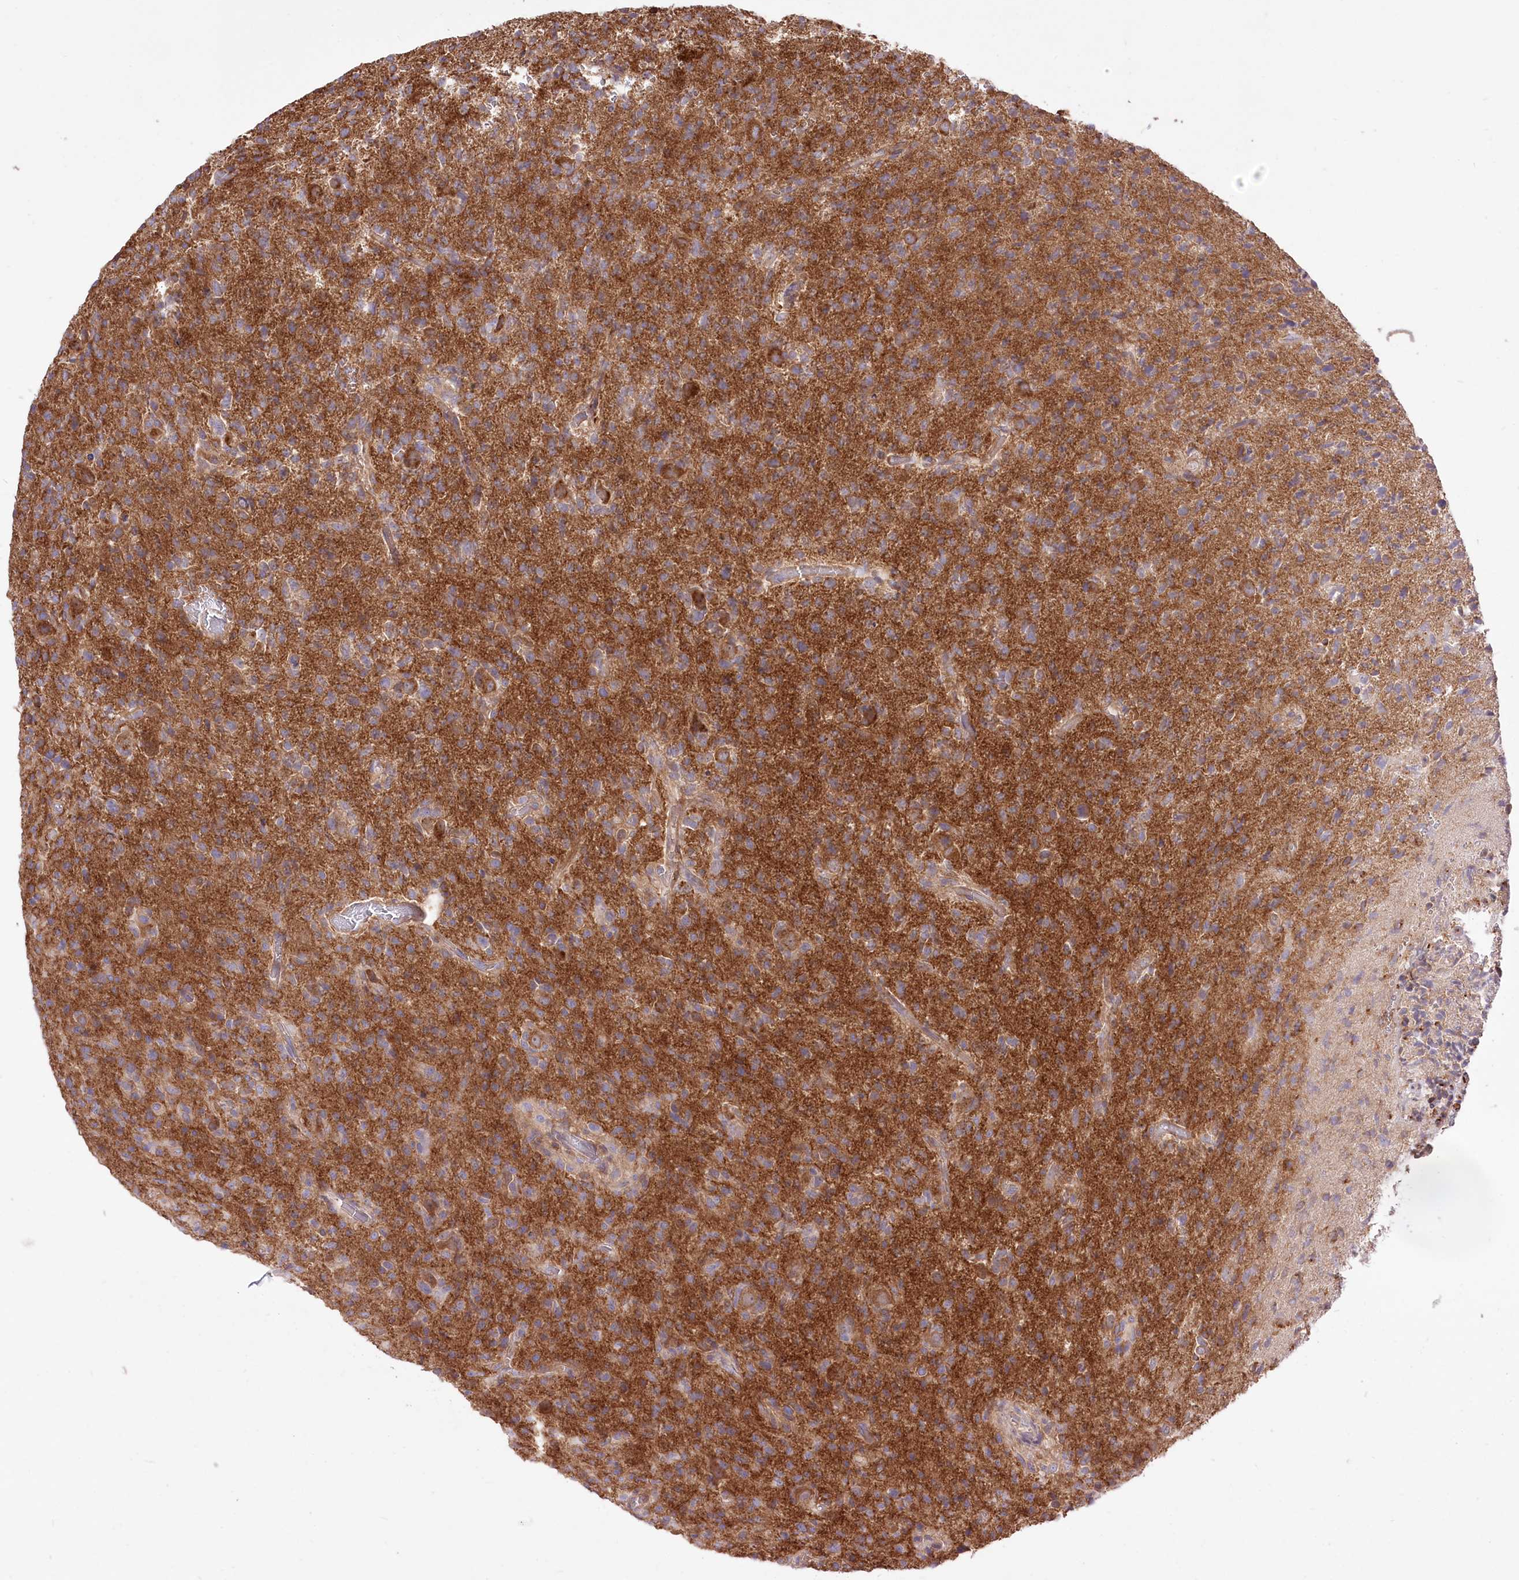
{"staining": {"intensity": "moderate", "quantity": "<25%", "location": "cytoplasmic/membranous"}, "tissue": "glioma", "cell_type": "Tumor cells", "image_type": "cancer", "snomed": [{"axis": "morphology", "description": "Glioma, malignant, High grade"}, {"axis": "topography", "description": "Brain"}], "caption": "High-magnification brightfield microscopy of malignant glioma (high-grade) stained with DAB (brown) and counterstained with hematoxylin (blue). tumor cells exhibit moderate cytoplasmic/membranous expression is appreciated in about<25% of cells.", "gene": "XYLB", "patient": {"sex": "female", "age": 57}}